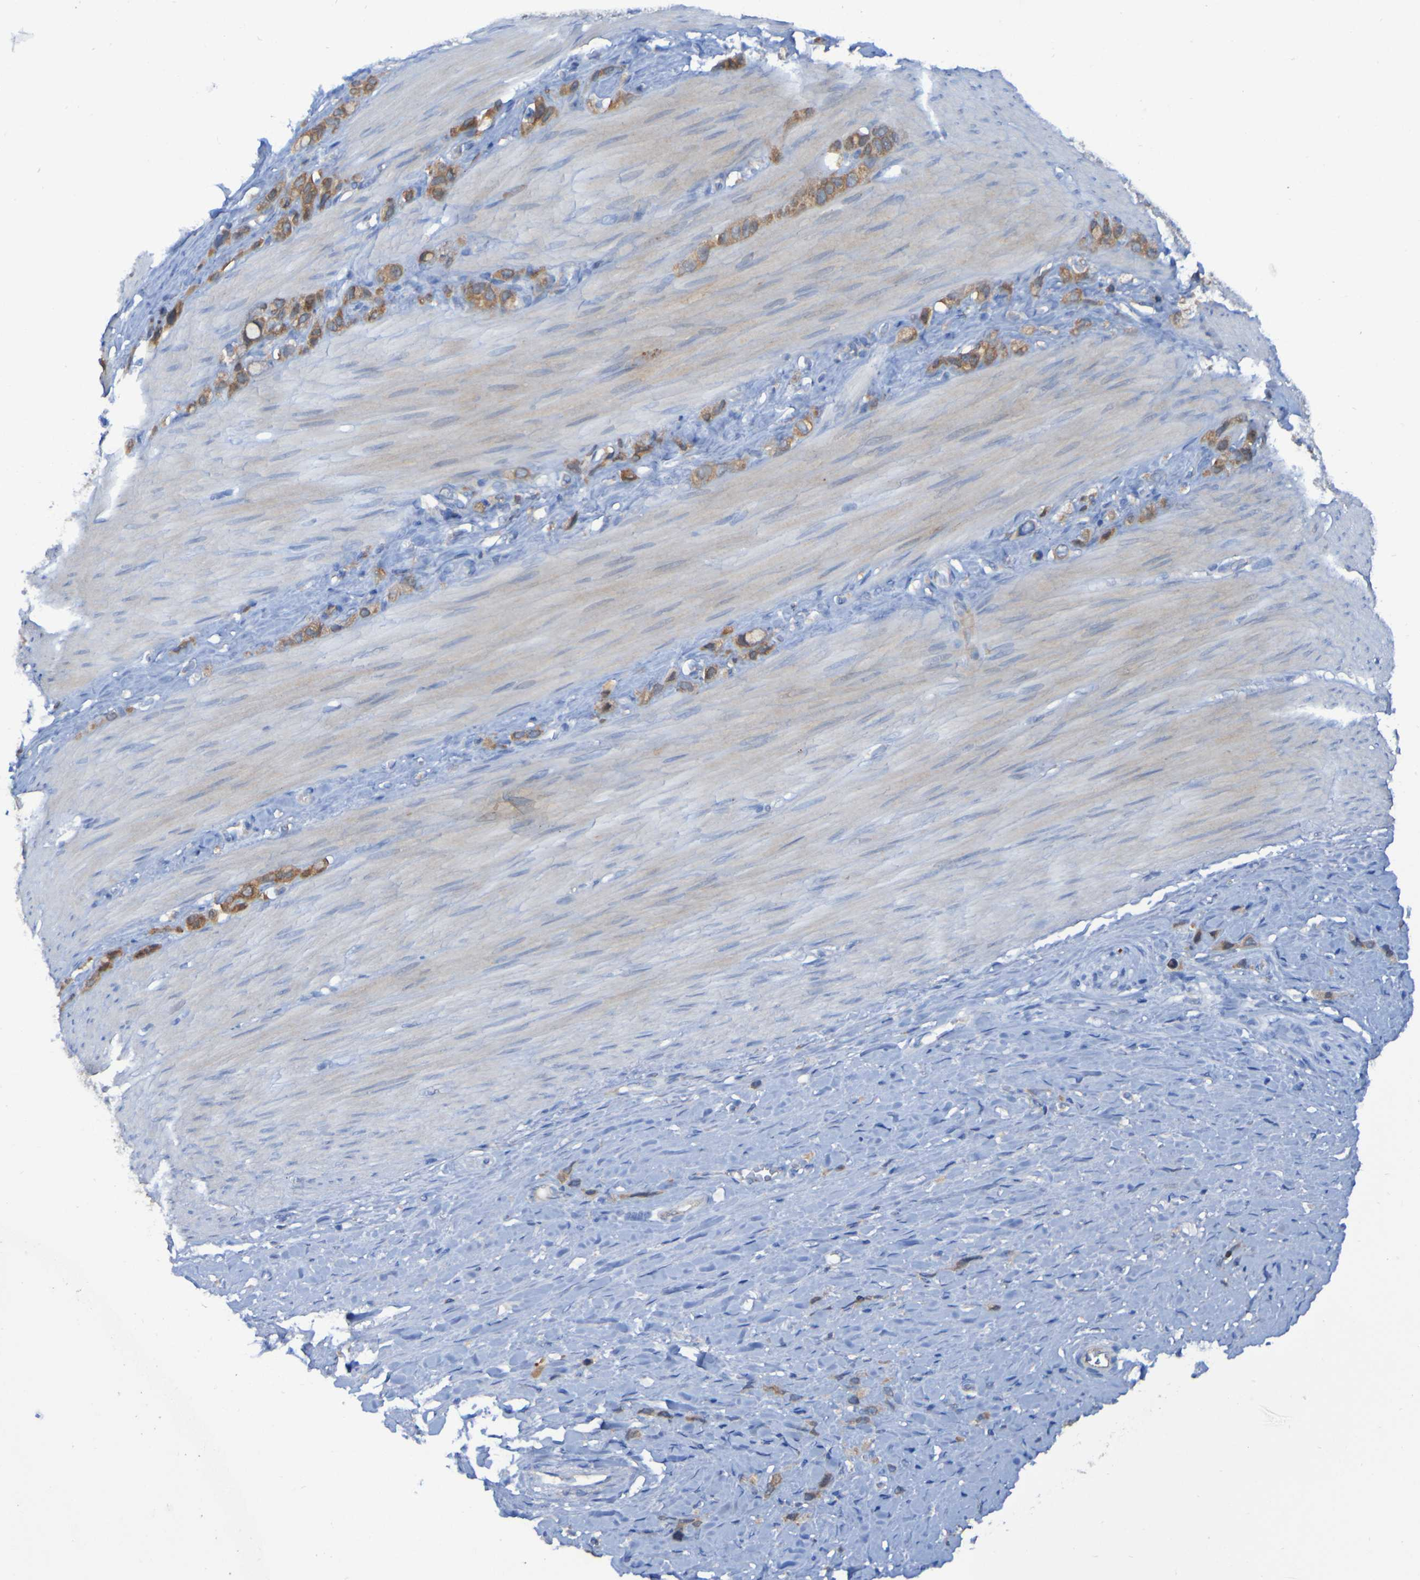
{"staining": {"intensity": "moderate", "quantity": ">75%", "location": "cytoplasmic/membranous"}, "tissue": "stomach cancer", "cell_type": "Tumor cells", "image_type": "cancer", "snomed": [{"axis": "morphology", "description": "Normal tissue, NOS"}, {"axis": "morphology", "description": "Adenocarcinoma, NOS"}, {"axis": "morphology", "description": "Adenocarcinoma, High grade"}, {"axis": "topography", "description": "Stomach, upper"}, {"axis": "topography", "description": "Stomach"}], "caption": "Immunohistochemical staining of stomach cancer (adenocarcinoma) demonstrates moderate cytoplasmic/membranous protein staining in about >75% of tumor cells. (Brightfield microscopy of DAB IHC at high magnification).", "gene": "ARHGEF16", "patient": {"sex": "female", "age": 65}}